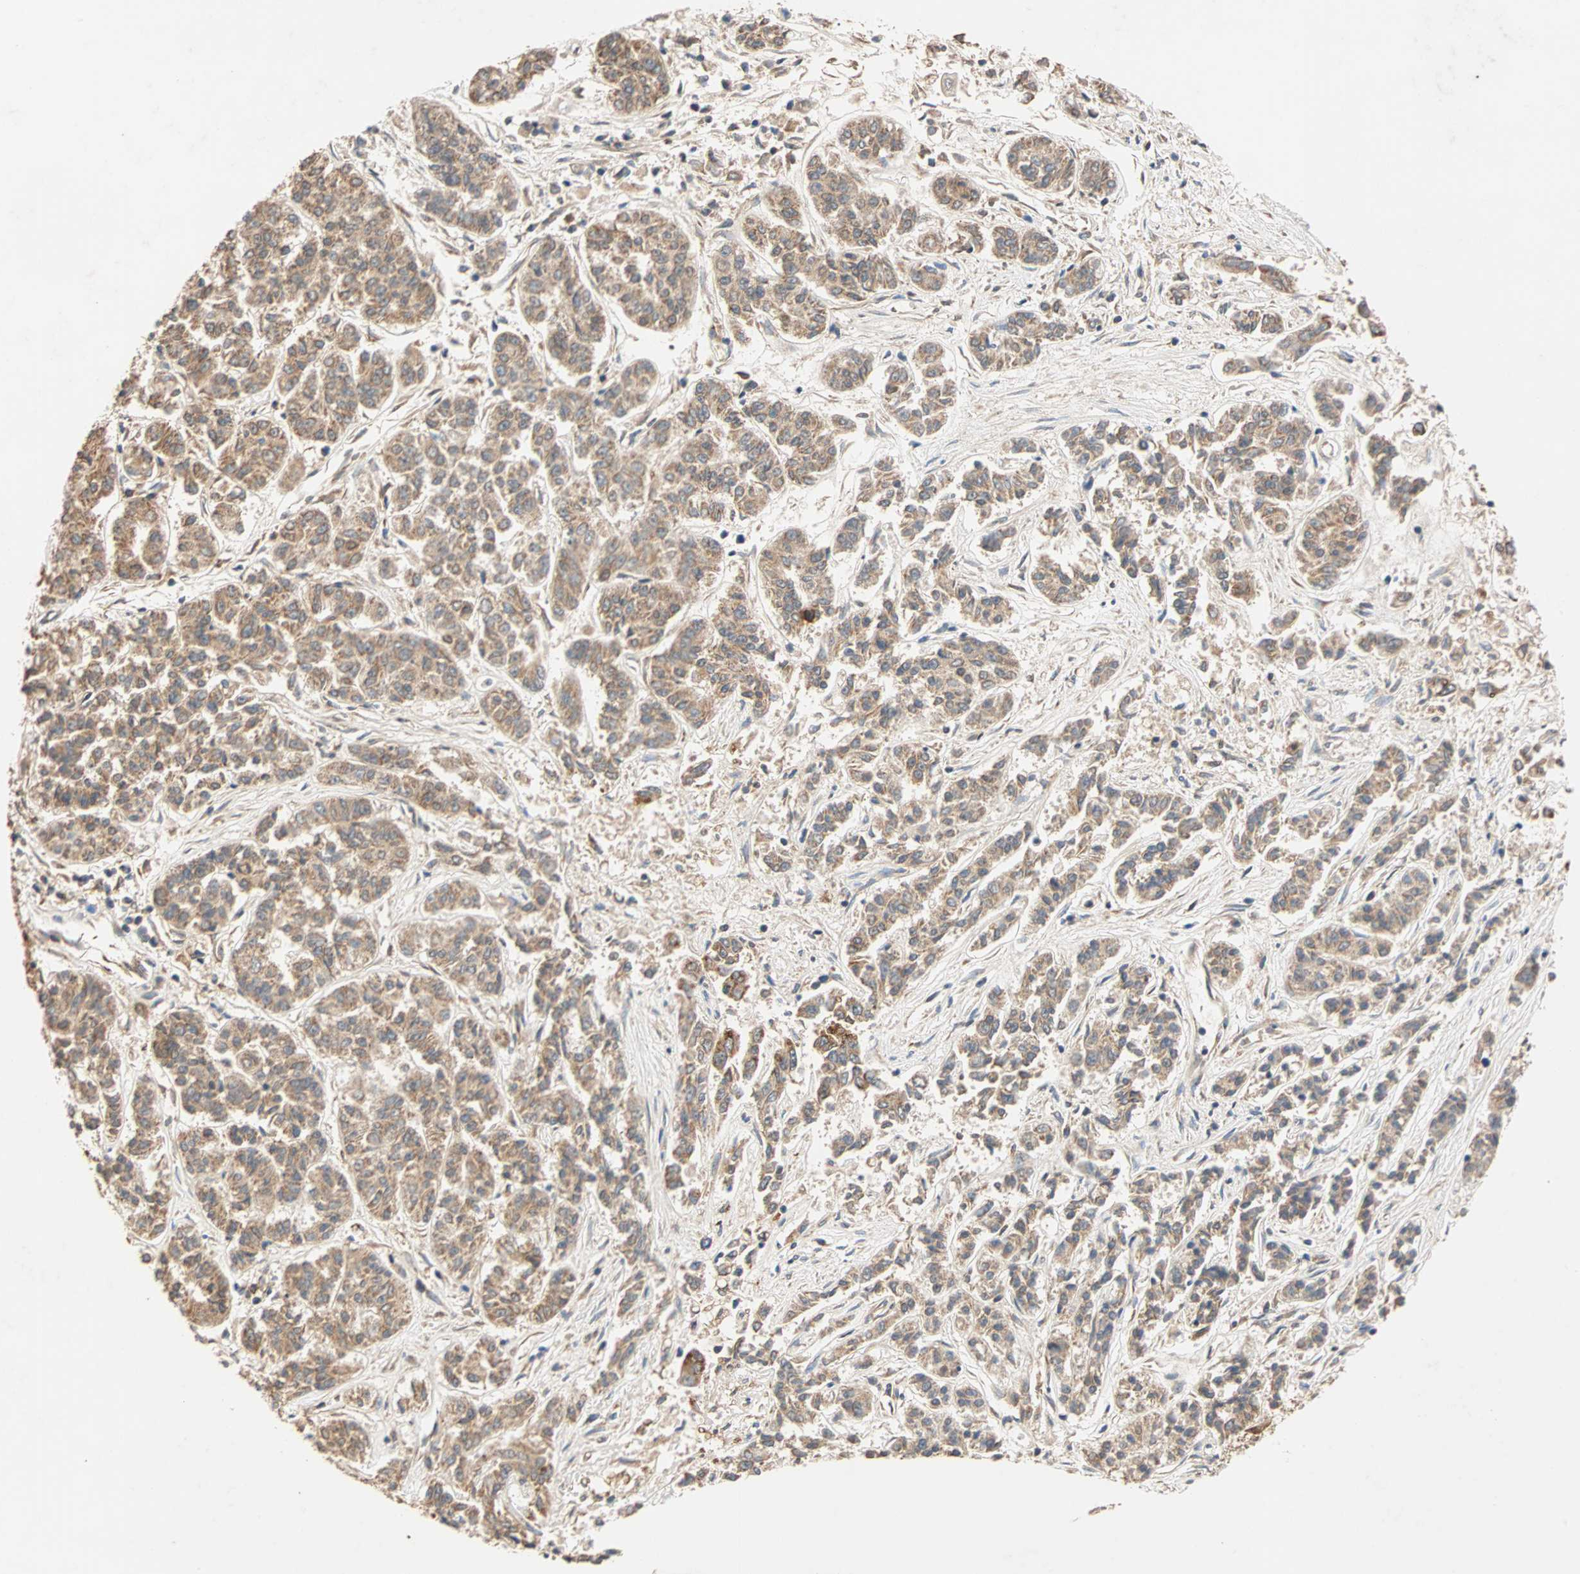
{"staining": {"intensity": "weak", "quantity": ">75%", "location": "cytoplasmic/membranous"}, "tissue": "lung cancer", "cell_type": "Tumor cells", "image_type": "cancer", "snomed": [{"axis": "morphology", "description": "Adenocarcinoma, NOS"}, {"axis": "topography", "description": "Lung"}], "caption": "This histopathology image displays lung cancer stained with immunohistochemistry (IHC) to label a protein in brown. The cytoplasmic/membranous of tumor cells show weak positivity for the protein. Nuclei are counter-stained blue.", "gene": "AUP1", "patient": {"sex": "male", "age": 84}}